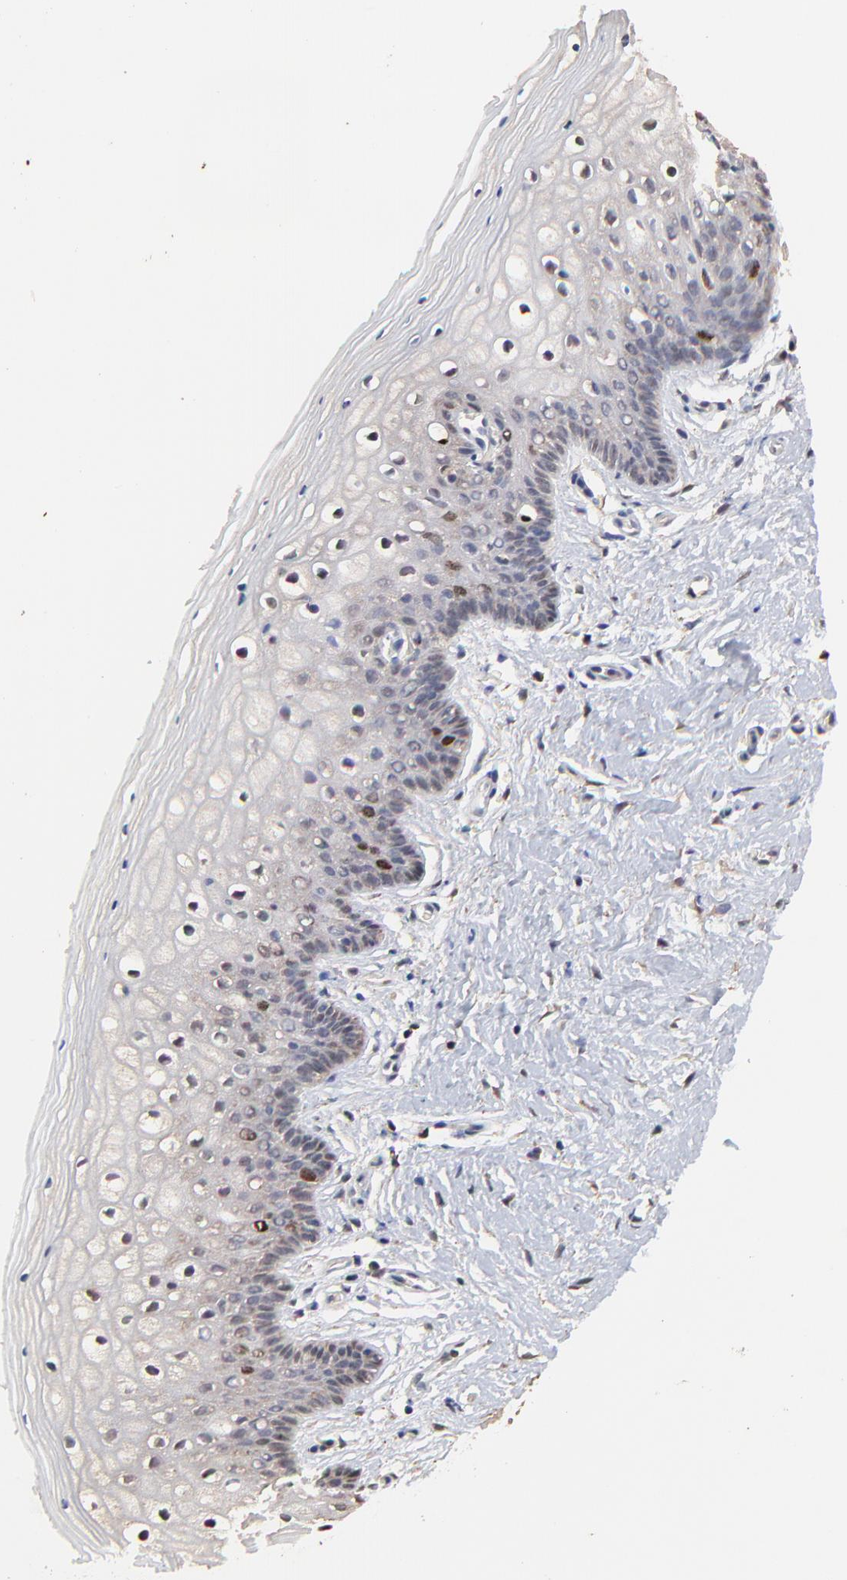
{"staining": {"intensity": "moderate", "quantity": "<25%", "location": "nuclear"}, "tissue": "vagina", "cell_type": "Squamous epithelial cells", "image_type": "normal", "snomed": [{"axis": "morphology", "description": "Normal tissue, NOS"}, {"axis": "topography", "description": "Vagina"}], "caption": "Immunohistochemistry (IHC) micrograph of benign human vagina stained for a protein (brown), which demonstrates low levels of moderate nuclear staining in about <25% of squamous epithelial cells.", "gene": "BIRC5", "patient": {"sex": "female", "age": 46}}